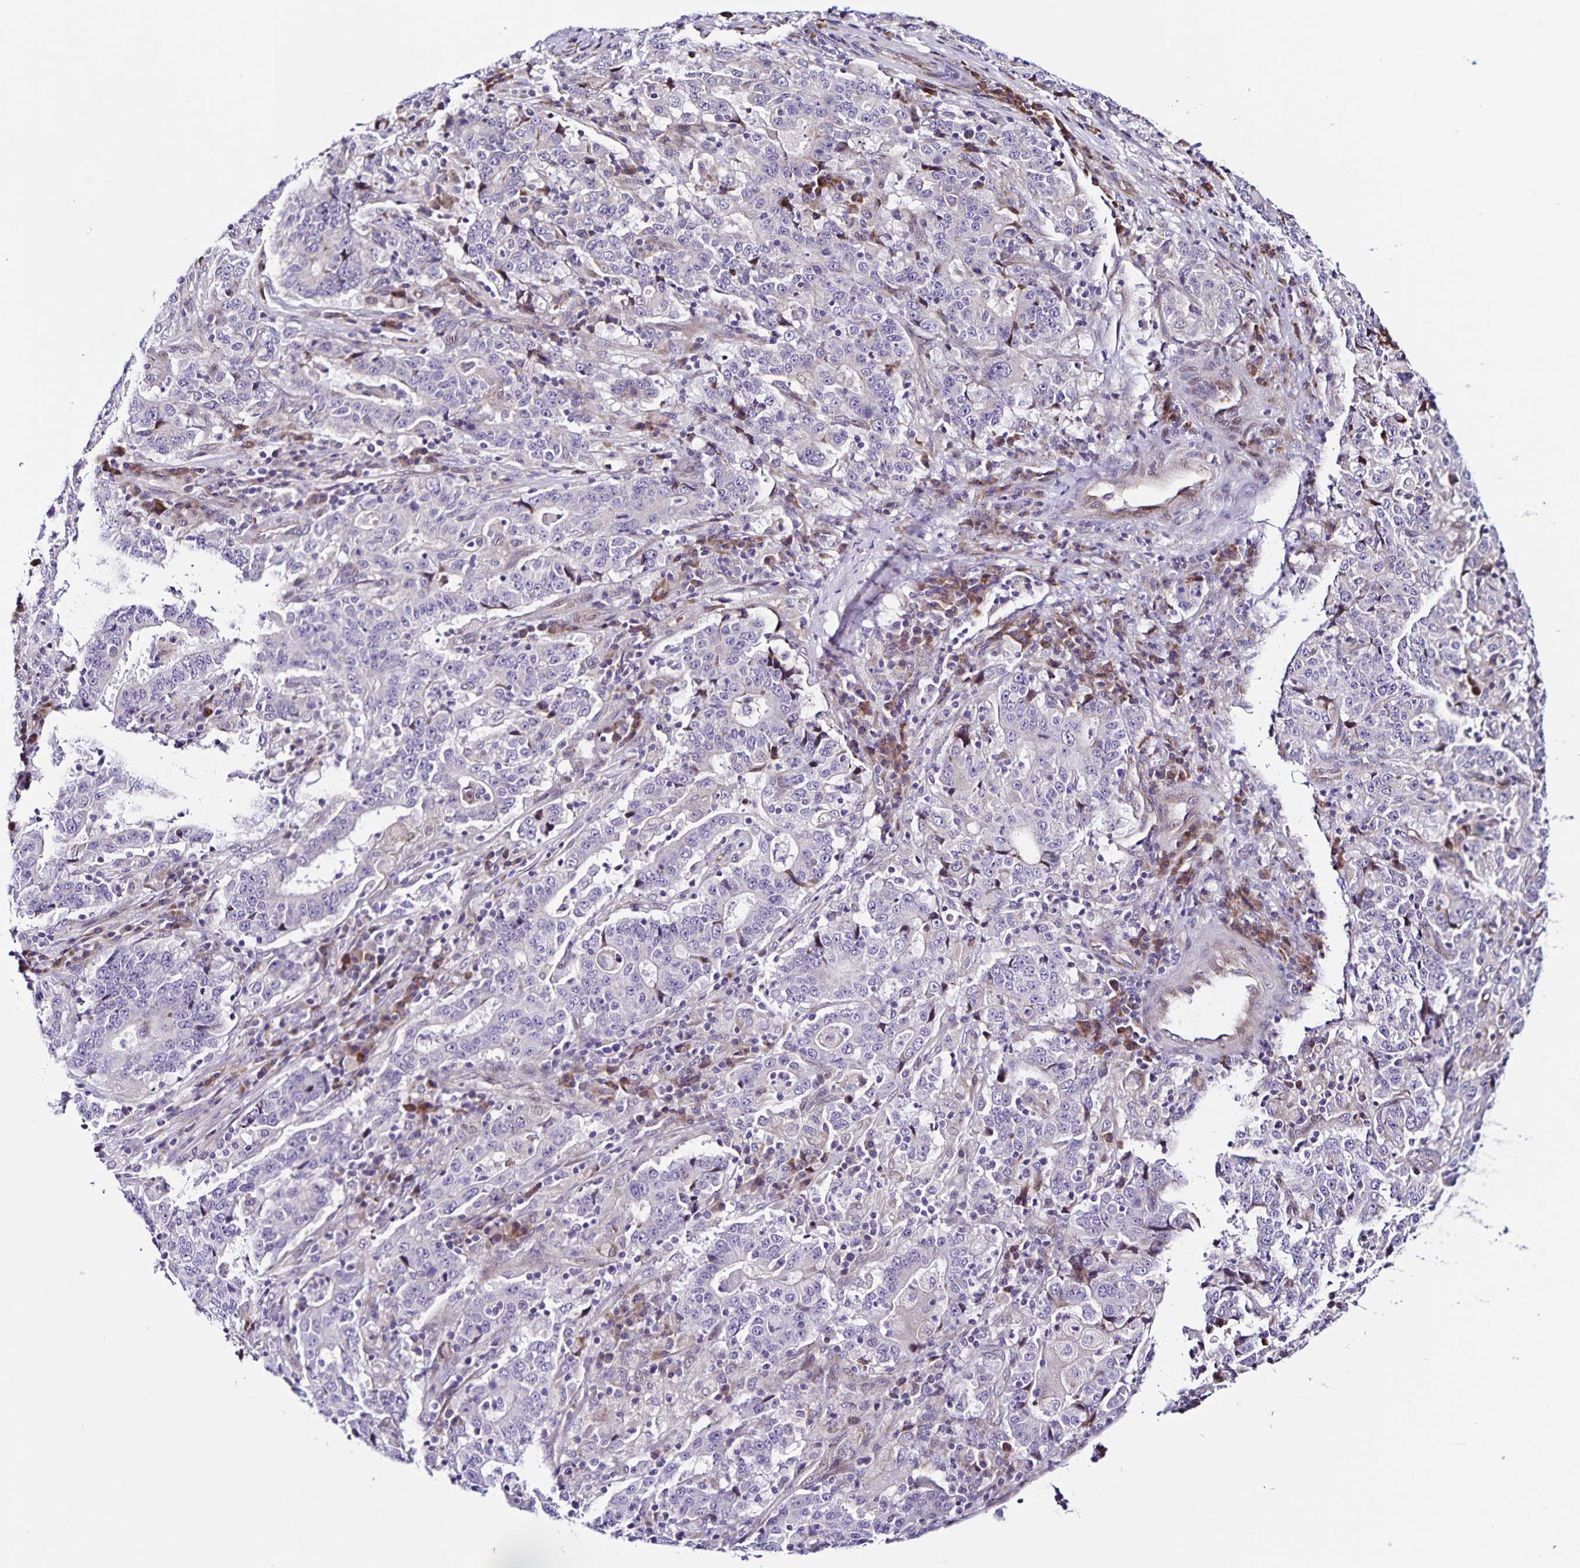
{"staining": {"intensity": "negative", "quantity": "none", "location": "none"}, "tissue": "stomach cancer", "cell_type": "Tumor cells", "image_type": "cancer", "snomed": [{"axis": "morphology", "description": "Normal tissue, NOS"}, {"axis": "morphology", "description": "Adenocarcinoma, NOS"}, {"axis": "topography", "description": "Stomach, upper"}, {"axis": "topography", "description": "Stomach"}], "caption": "Human stomach cancer (adenocarcinoma) stained for a protein using immunohistochemistry (IHC) exhibits no positivity in tumor cells.", "gene": "RNFT2", "patient": {"sex": "male", "age": 59}}